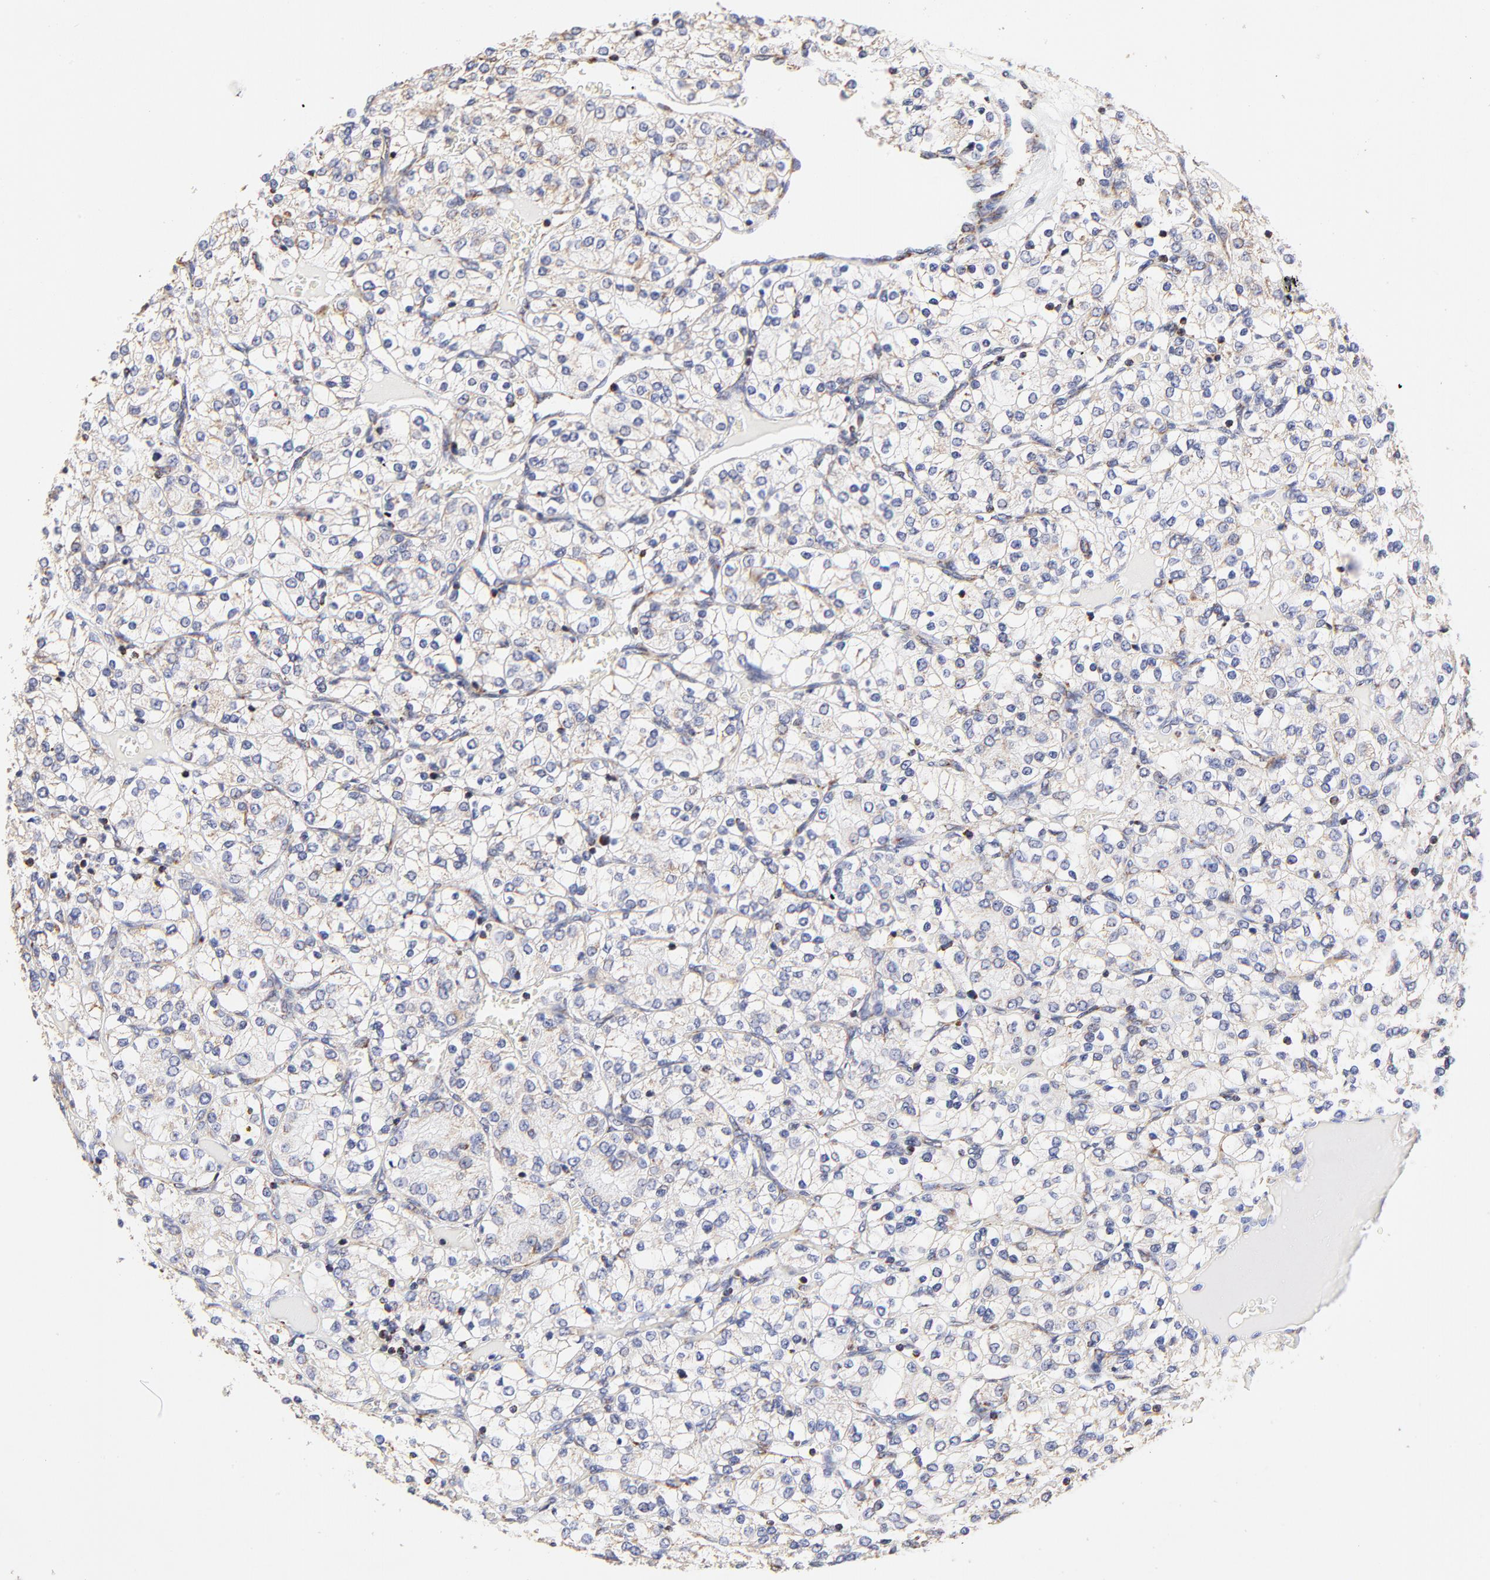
{"staining": {"intensity": "weak", "quantity": "<25%", "location": "cytoplasmic/membranous"}, "tissue": "renal cancer", "cell_type": "Tumor cells", "image_type": "cancer", "snomed": [{"axis": "morphology", "description": "Adenocarcinoma, NOS"}, {"axis": "topography", "description": "Kidney"}], "caption": "IHC of adenocarcinoma (renal) exhibits no staining in tumor cells.", "gene": "SSBP1", "patient": {"sex": "female", "age": 62}}